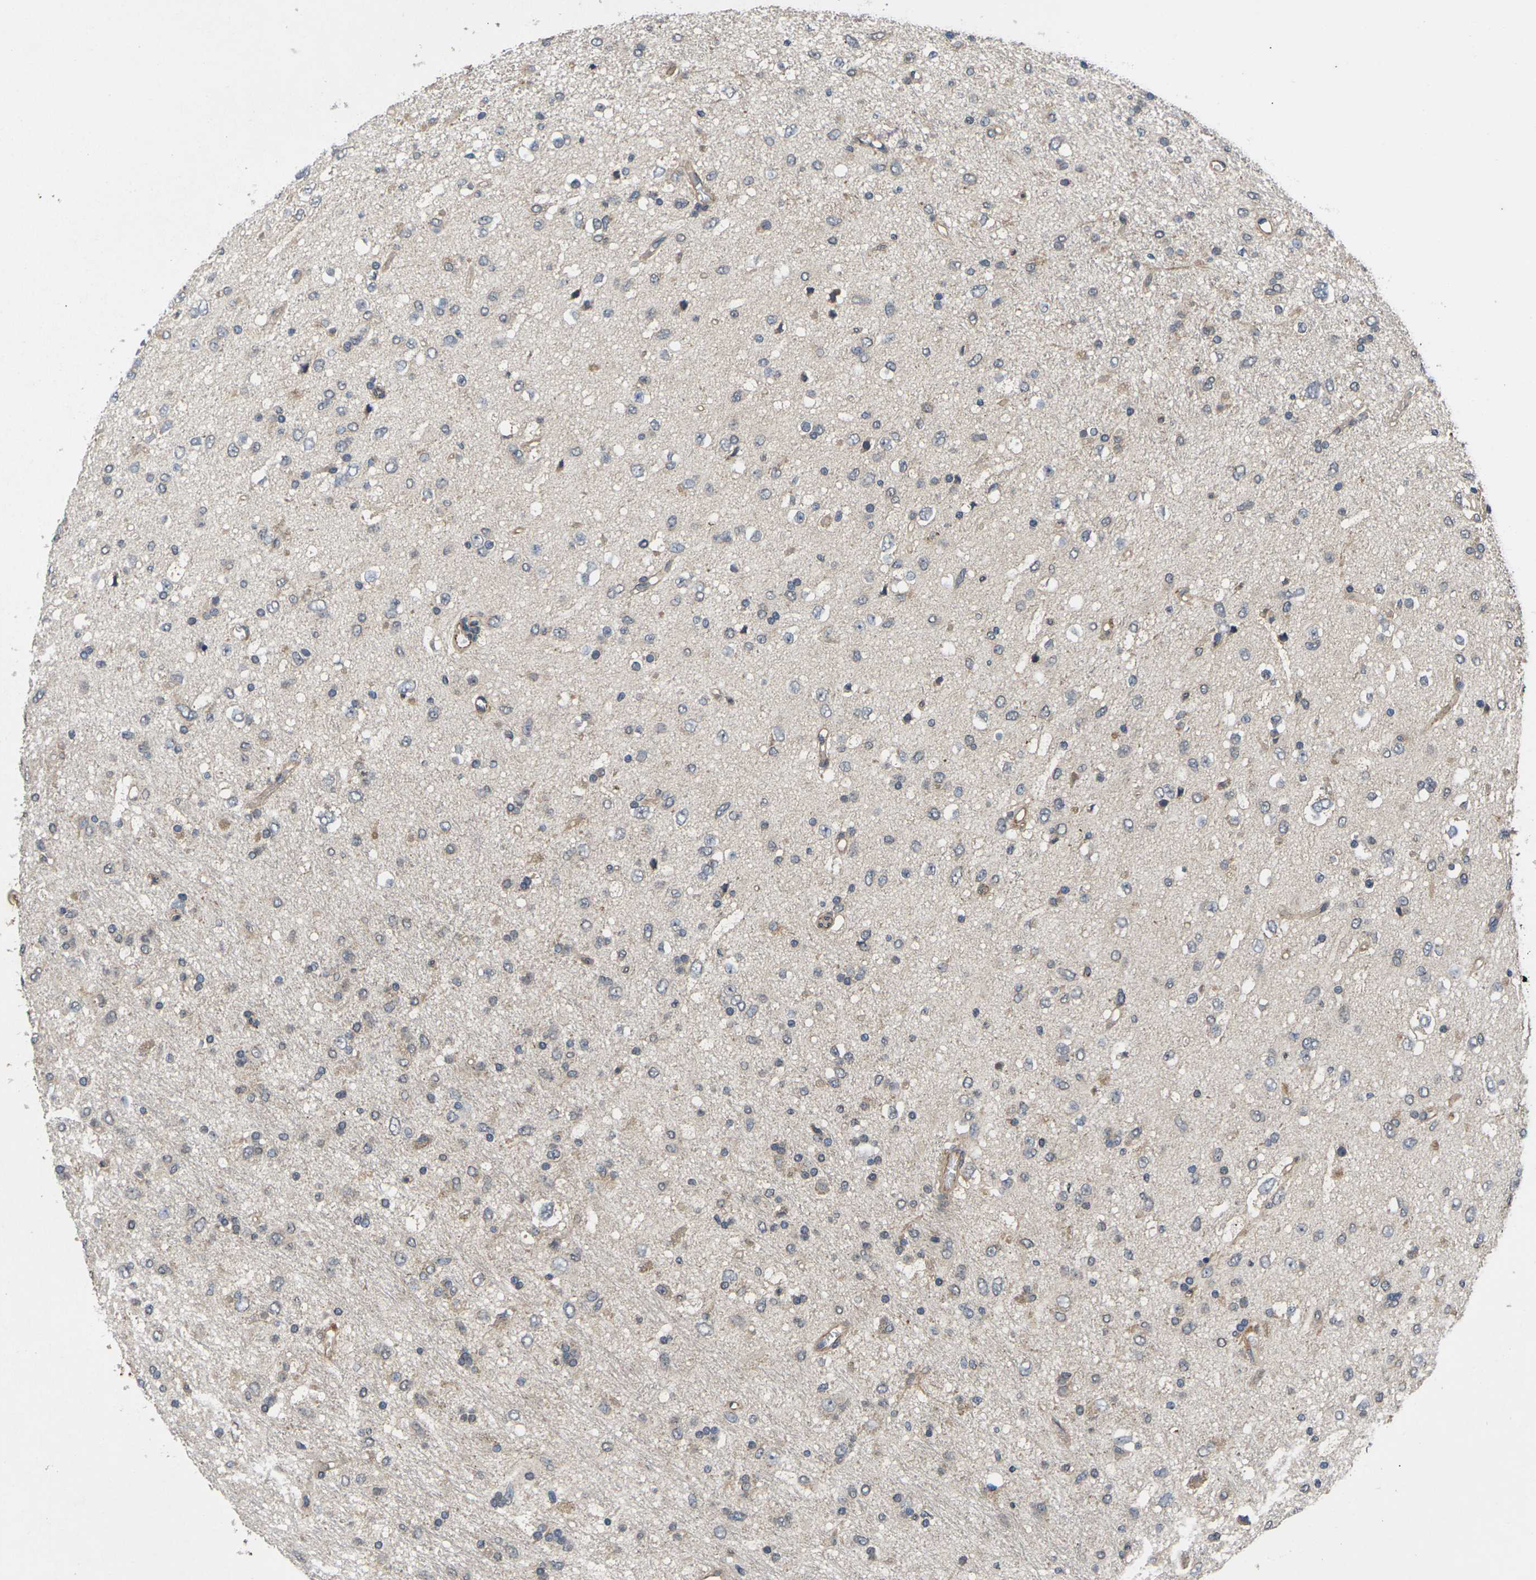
{"staining": {"intensity": "weak", "quantity": "25%-75%", "location": "cytoplasmic/membranous"}, "tissue": "glioma", "cell_type": "Tumor cells", "image_type": "cancer", "snomed": [{"axis": "morphology", "description": "Glioma, malignant, Low grade"}, {"axis": "topography", "description": "Brain"}], "caption": "Brown immunohistochemical staining in human glioma displays weak cytoplasmic/membranous expression in about 25%-75% of tumor cells.", "gene": "DKK2", "patient": {"sex": "male", "age": 77}}